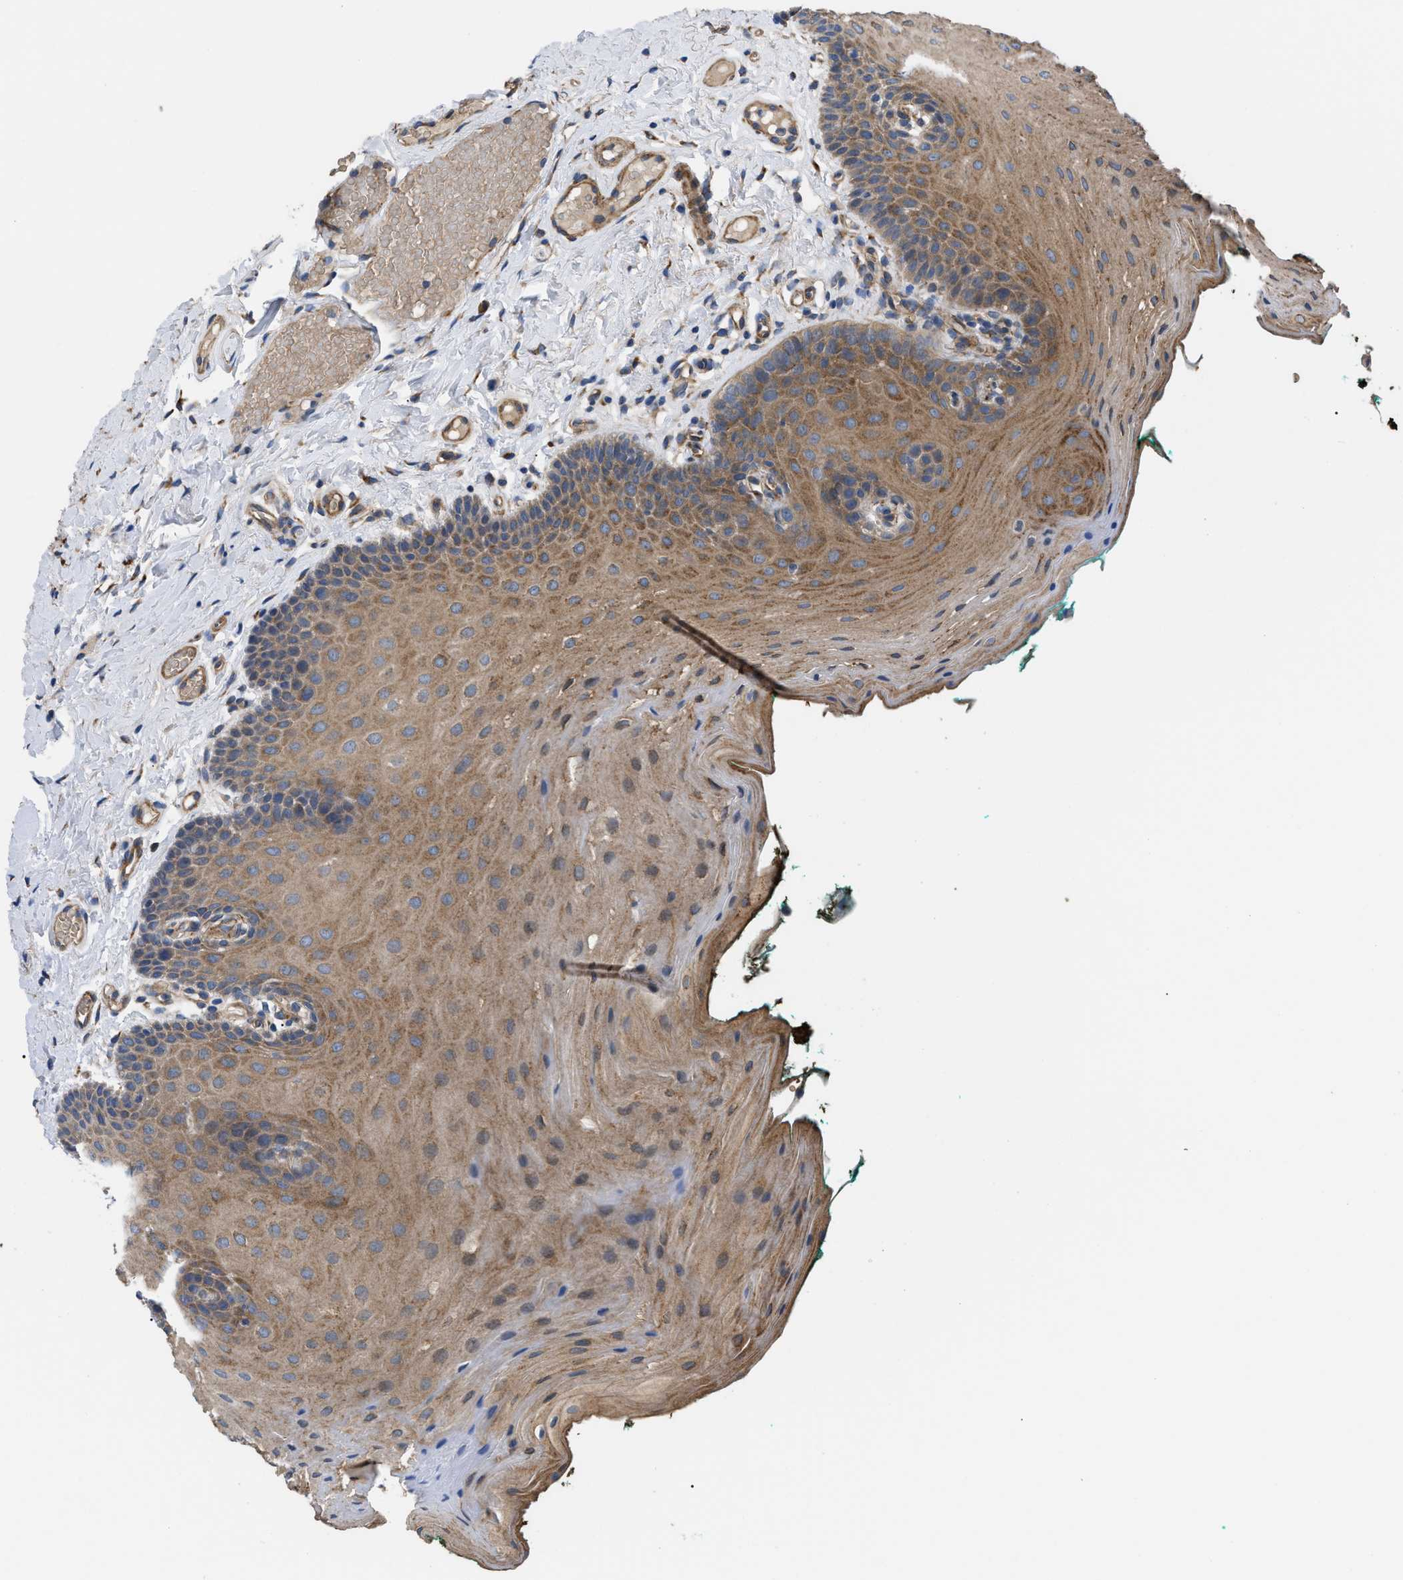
{"staining": {"intensity": "moderate", "quantity": ">75%", "location": "cytoplasmic/membranous"}, "tissue": "oral mucosa", "cell_type": "Squamous epithelial cells", "image_type": "normal", "snomed": [{"axis": "morphology", "description": "Normal tissue, NOS"}, {"axis": "topography", "description": "Oral tissue"}], "caption": "The image exhibits staining of unremarkable oral mucosa, revealing moderate cytoplasmic/membranous protein staining (brown color) within squamous epithelial cells.", "gene": "MYO10", "patient": {"sex": "male", "age": 58}}